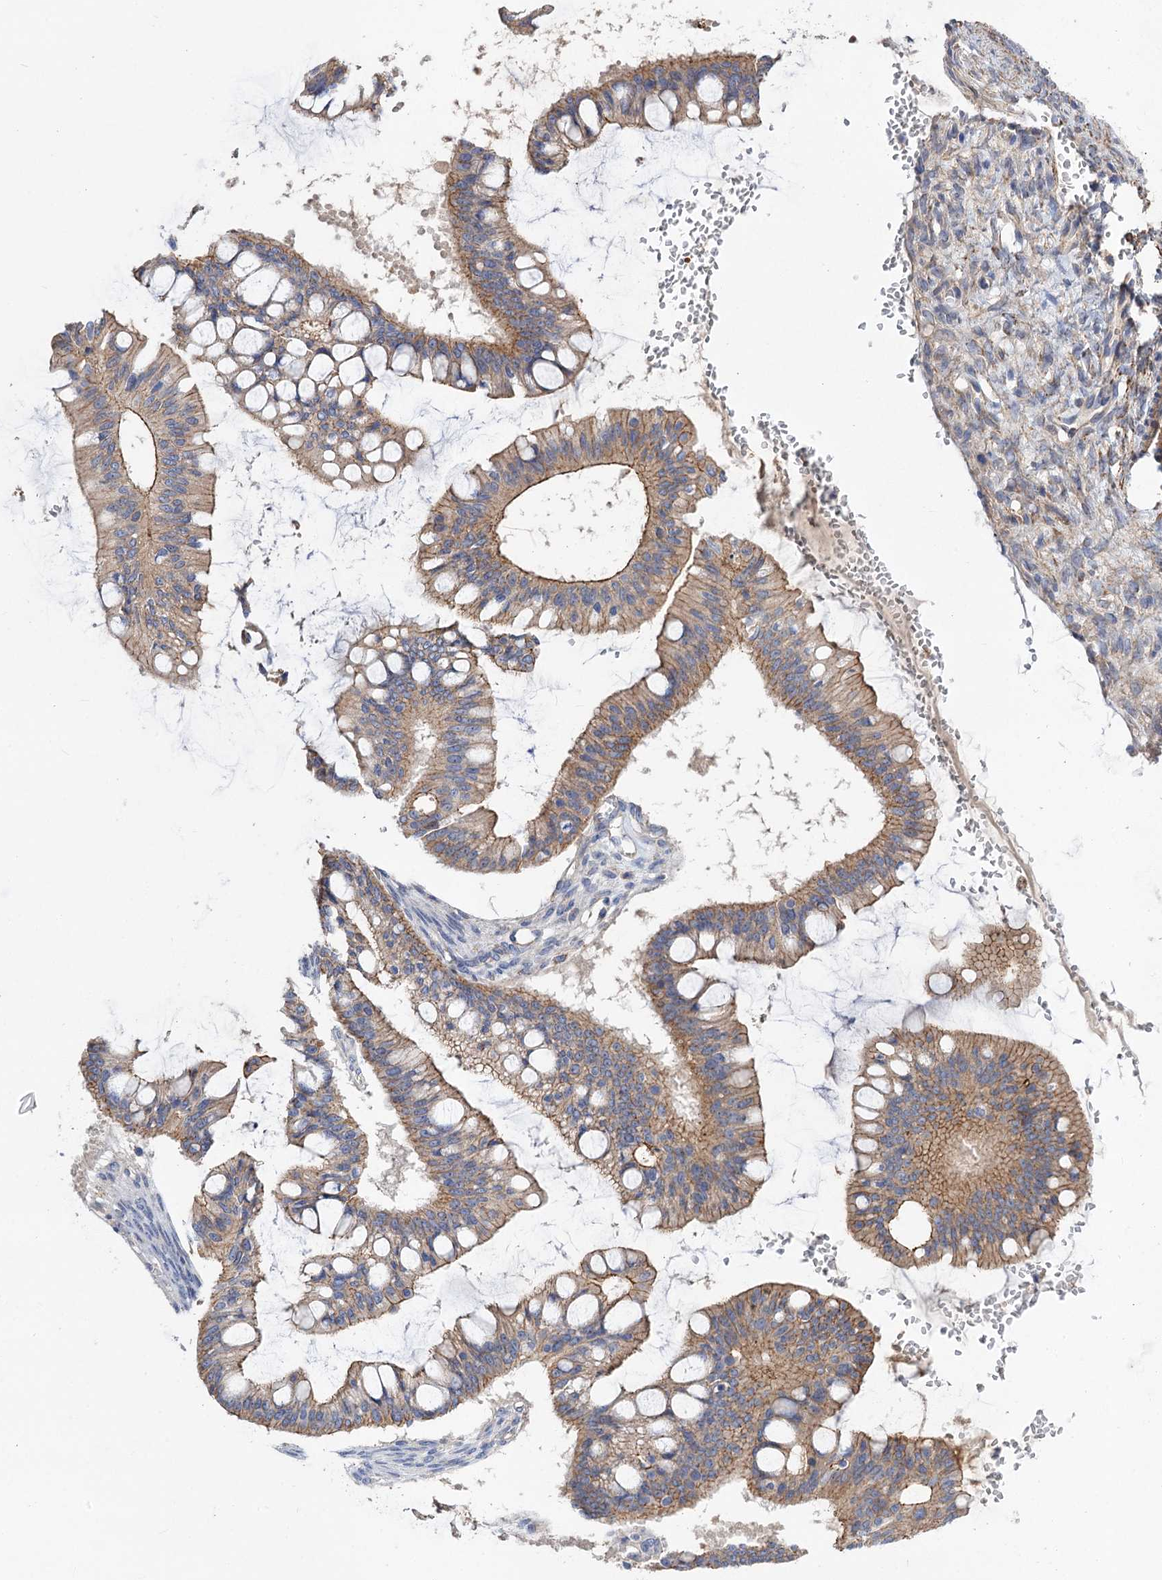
{"staining": {"intensity": "moderate", "quantity": ">75%", "location": "cytoplasmic/membranous"}, "tissue": "ovarian cancer", "cell_type": "Tumor cells", "image_type": "cancer", "snomed": [{"axis": "morphology", "description": "Cystadenocarcinoma, mucinous, NOS"}, {"axis": "topography", "description": "Ovary"}], "caption": "Ovarian cancer (mucinous cystadenocarcinoma) stained with immunohistochemistry (IHC) shows moderate cytoplasmic/membranous staining in approximately >75% of tumor cells.", "gene": "NUDCD2", "patient": {"sex": "female", "age": 73}}